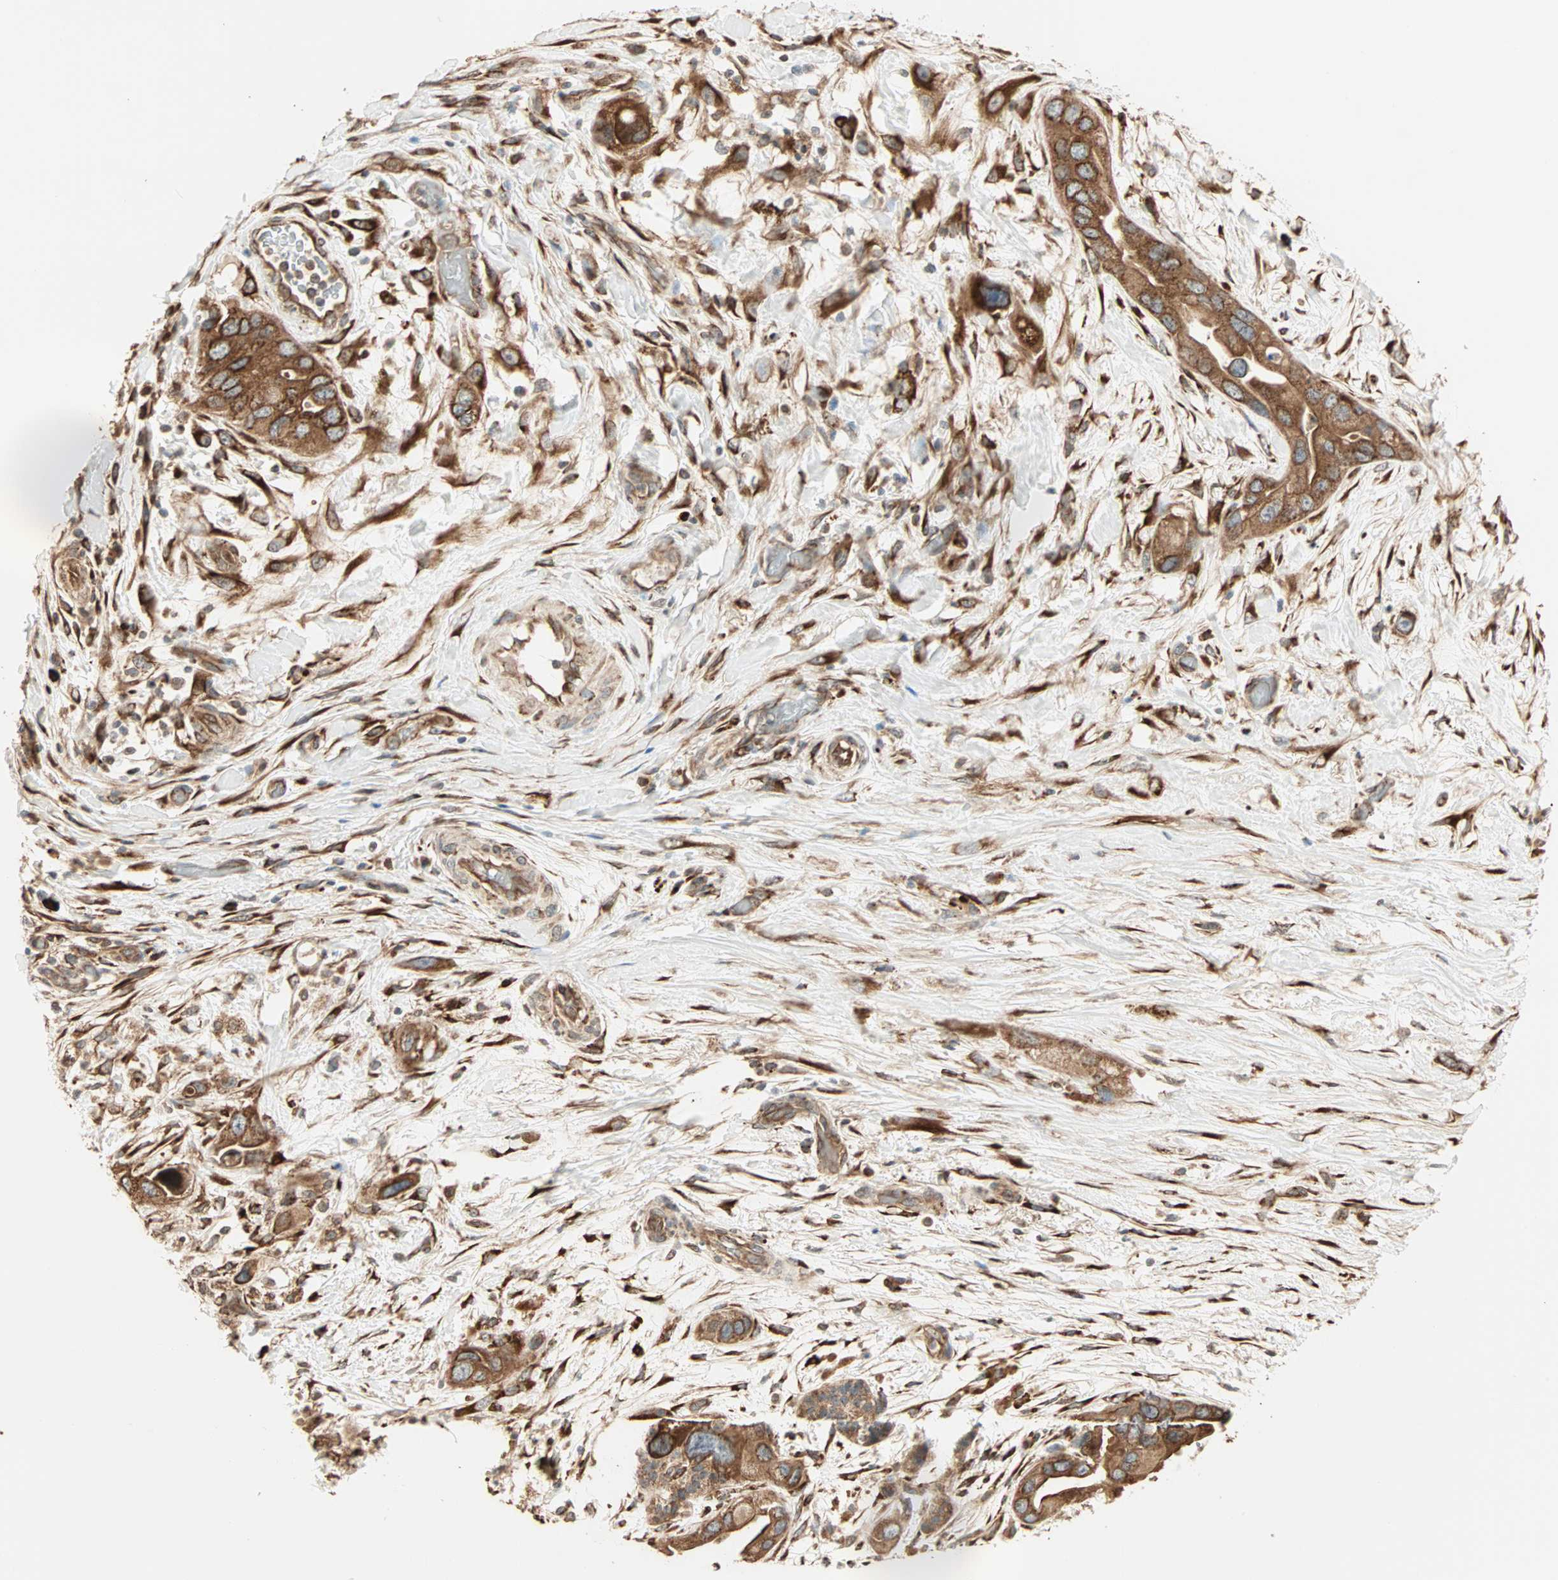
{"staining": {"intensity": "moderate", "quantity": ">75%", "location": "cytoplasmic/membranous"}, "tissue": "pancreatic cancer", "cell_type": "Tumor cells", "image_type": "cancer", "snomed": [{"axis": "morphology", "description": "Adenocarcinoma, NOS"}, {"axis": "topography", "description": "Pancreas"}], "caption": "IHC staining of adenocarcinoma (pancreatic), which reveals medium levels of moderate cytoplasmic/membranous staining in approximately >75% of tumor cells indicating moderate cytoplasmic/membranous protein staining. The staining was performed using DAB (brown) for protein detection and nuclei were counterstained in hematoxylin (blue).", "gene": "P4HA1", "patient": {"sex": "female", "age": 77}}